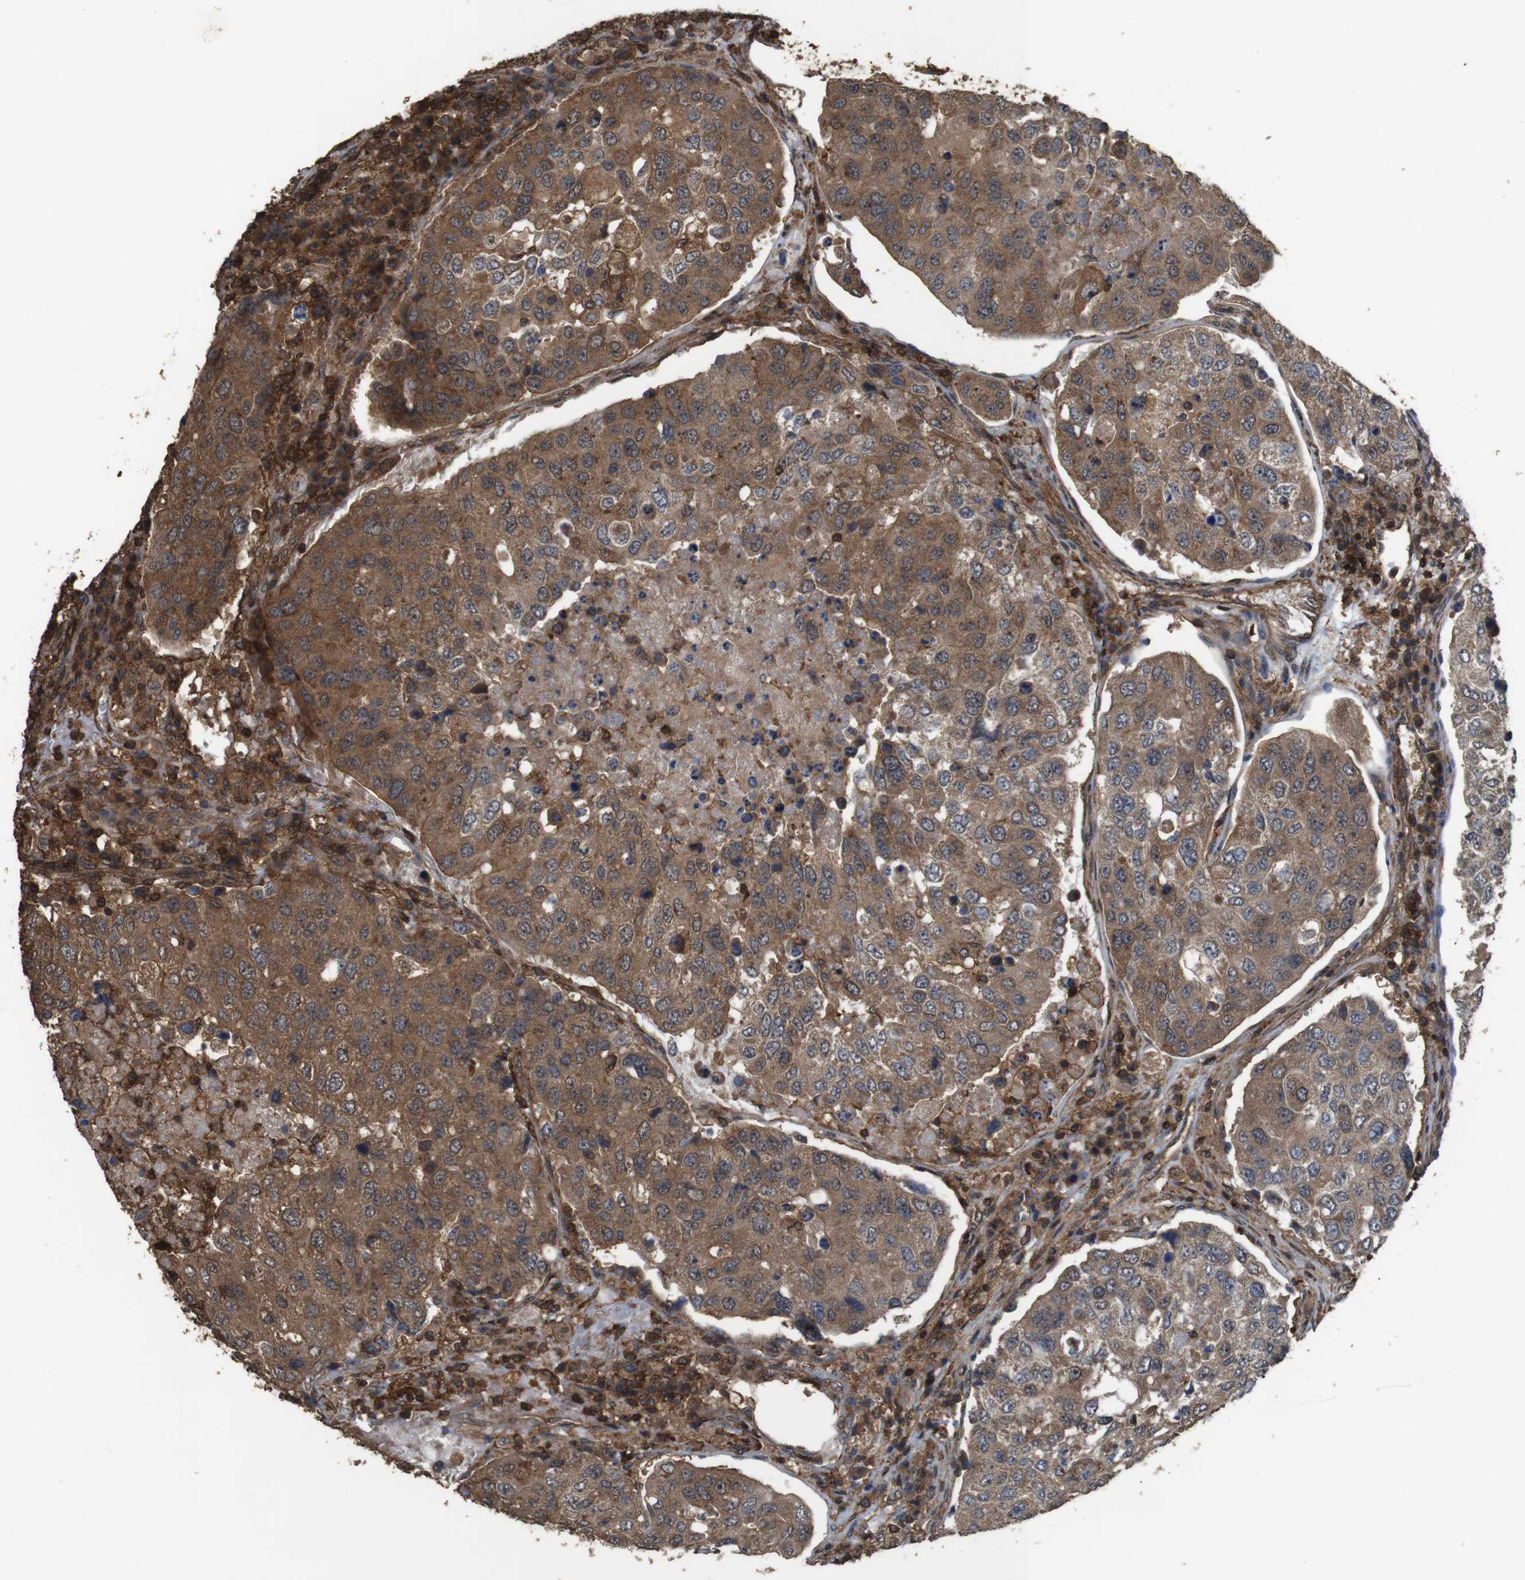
{"staining": {"intensity": "strong", "quantity": ">75%", "location": "cytoplasmic/membranous"}, "tissue": "urothelial cancer", "cell_type": "Tumor cells", "image_type": "cancer", "snomed": [{"axis": "morphology", "description": "Urothelial carcinoma, High grade"}, {"axis": "topography", "description": "Lymph node"}, {"axis": "topography", "description": "Urinary bladder"}], "caption": "This is a photomicrograph of immunohistochemistry staining of urothelial carcinoma (high-grade), which shows strong expression in the cytoplasmic/membranous of tumor cells.", "gene": "BAG4", "patient": {"sex": "male", "age": 51}}